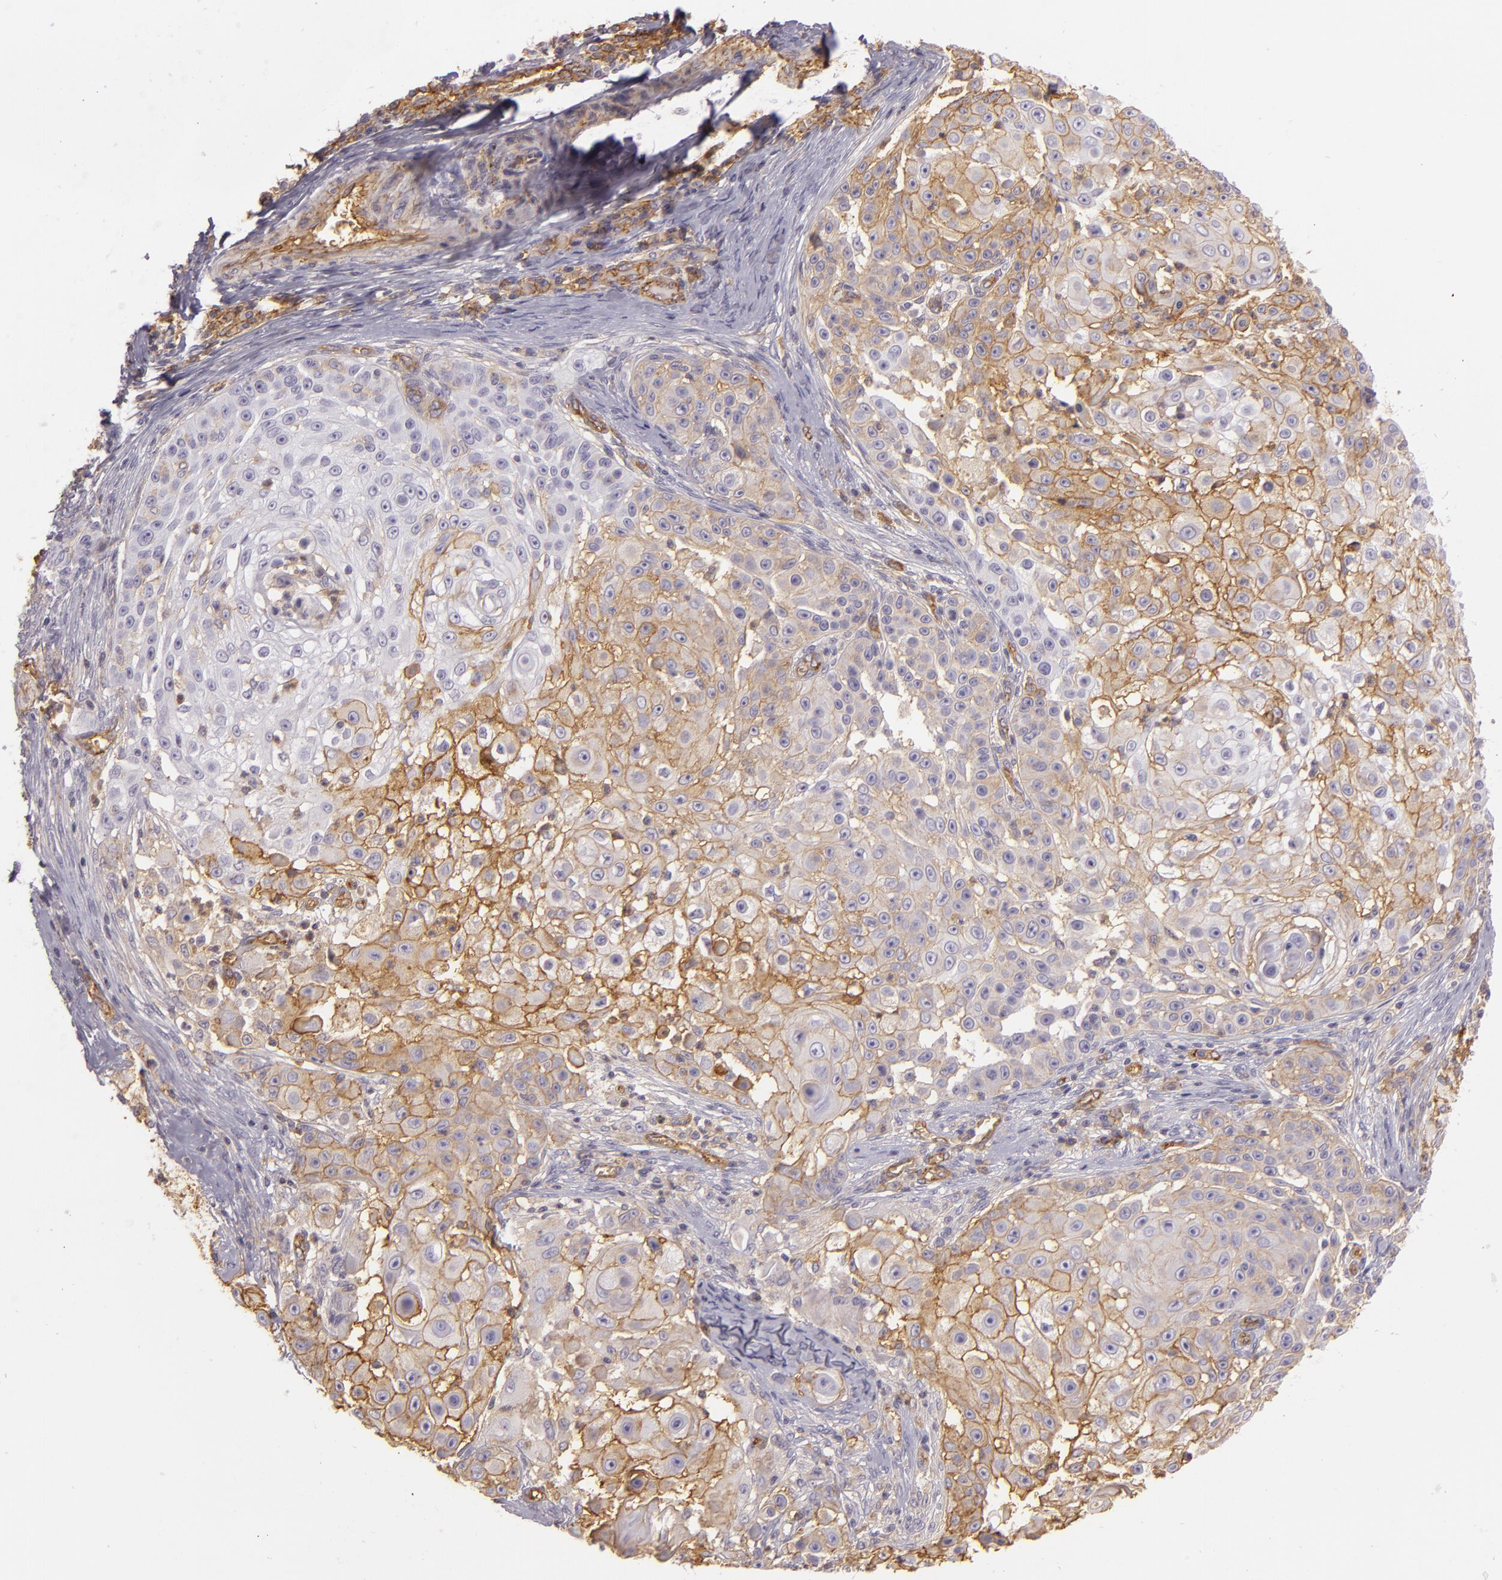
{"staining": {"intensity": "moderate", "quantity": "25%-75%", "location": "cytoplasmic/membranous"}, "tissue": "skin cancer", "cell_type": "Tumor cells", "image_type": "cancer", "snomed": [{"axis": "morphology", "description": "Squamous cell carcinoma, NOS"}, {"axis": "topography", "description": "Skin"}], "caption": "A photomicrograph showing moderate cytoplasmic/membranous expression in about 25%-75% of tumor cells in skin cancer, as visualized by brown immunohistochemical staining.", "gene": "CD59", "patient": {"sex": "female", "age": 57}}